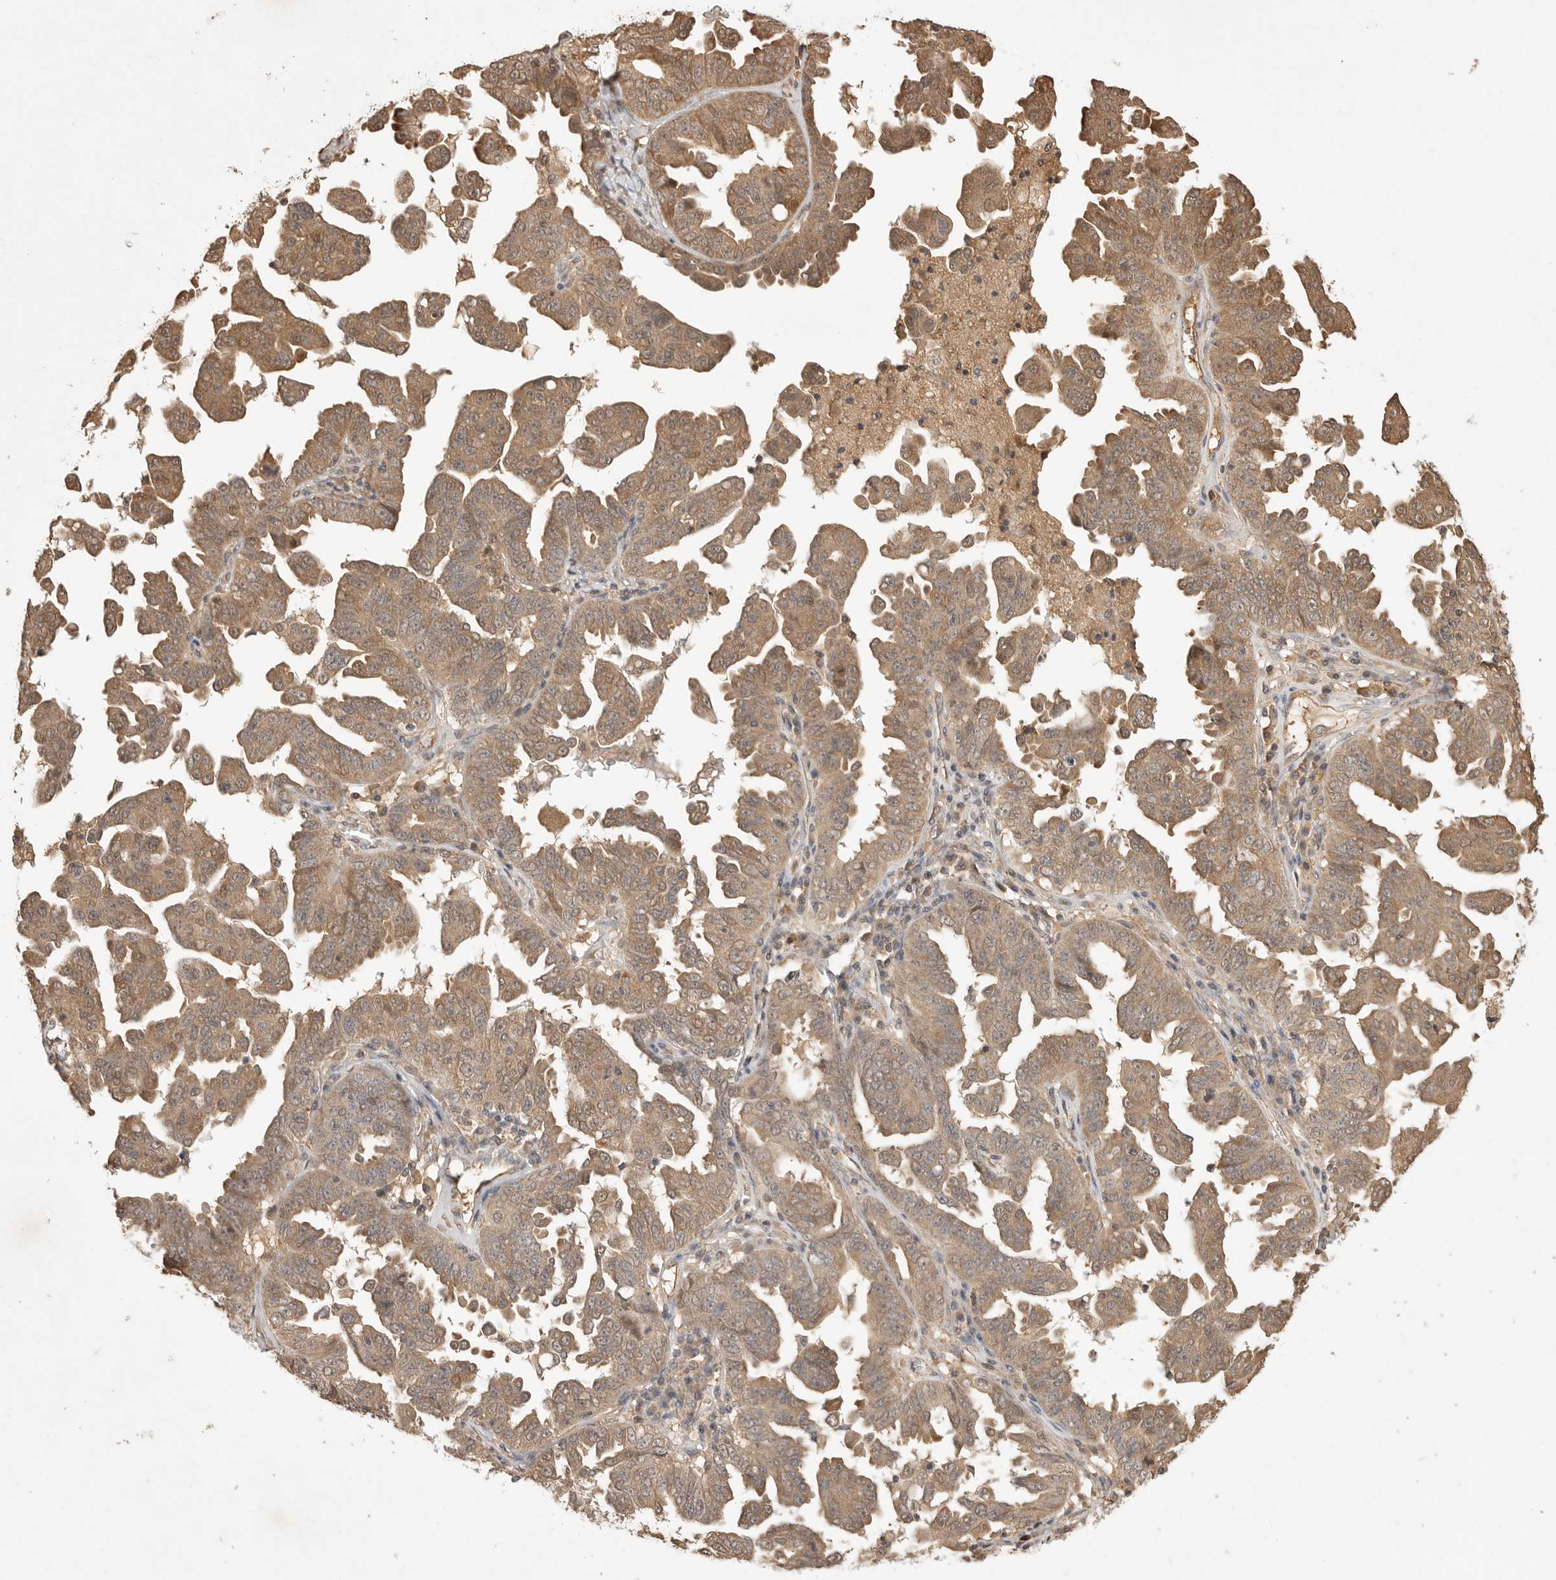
{"staining": {"intensity": "moderate", "quantity": ">75%", "location": "cytoplasmic/membranous"}, "tissue": "ovarian cancer", "cell_type": "Tumor cells", "image_type": "cancer", "snomed": [{"axis": "morphology", "description": "Carcinoma, endometroid"}, {"axis": "topography", "description": "Ovary"}], "caption": "A brown stain shows moderate cytoplasmic/membranous positivity of a protein in ovarian endometroid carcinoma tumor cells.", "gene": "PRMT3", "patient": {"sex": "female", "age": 62}}